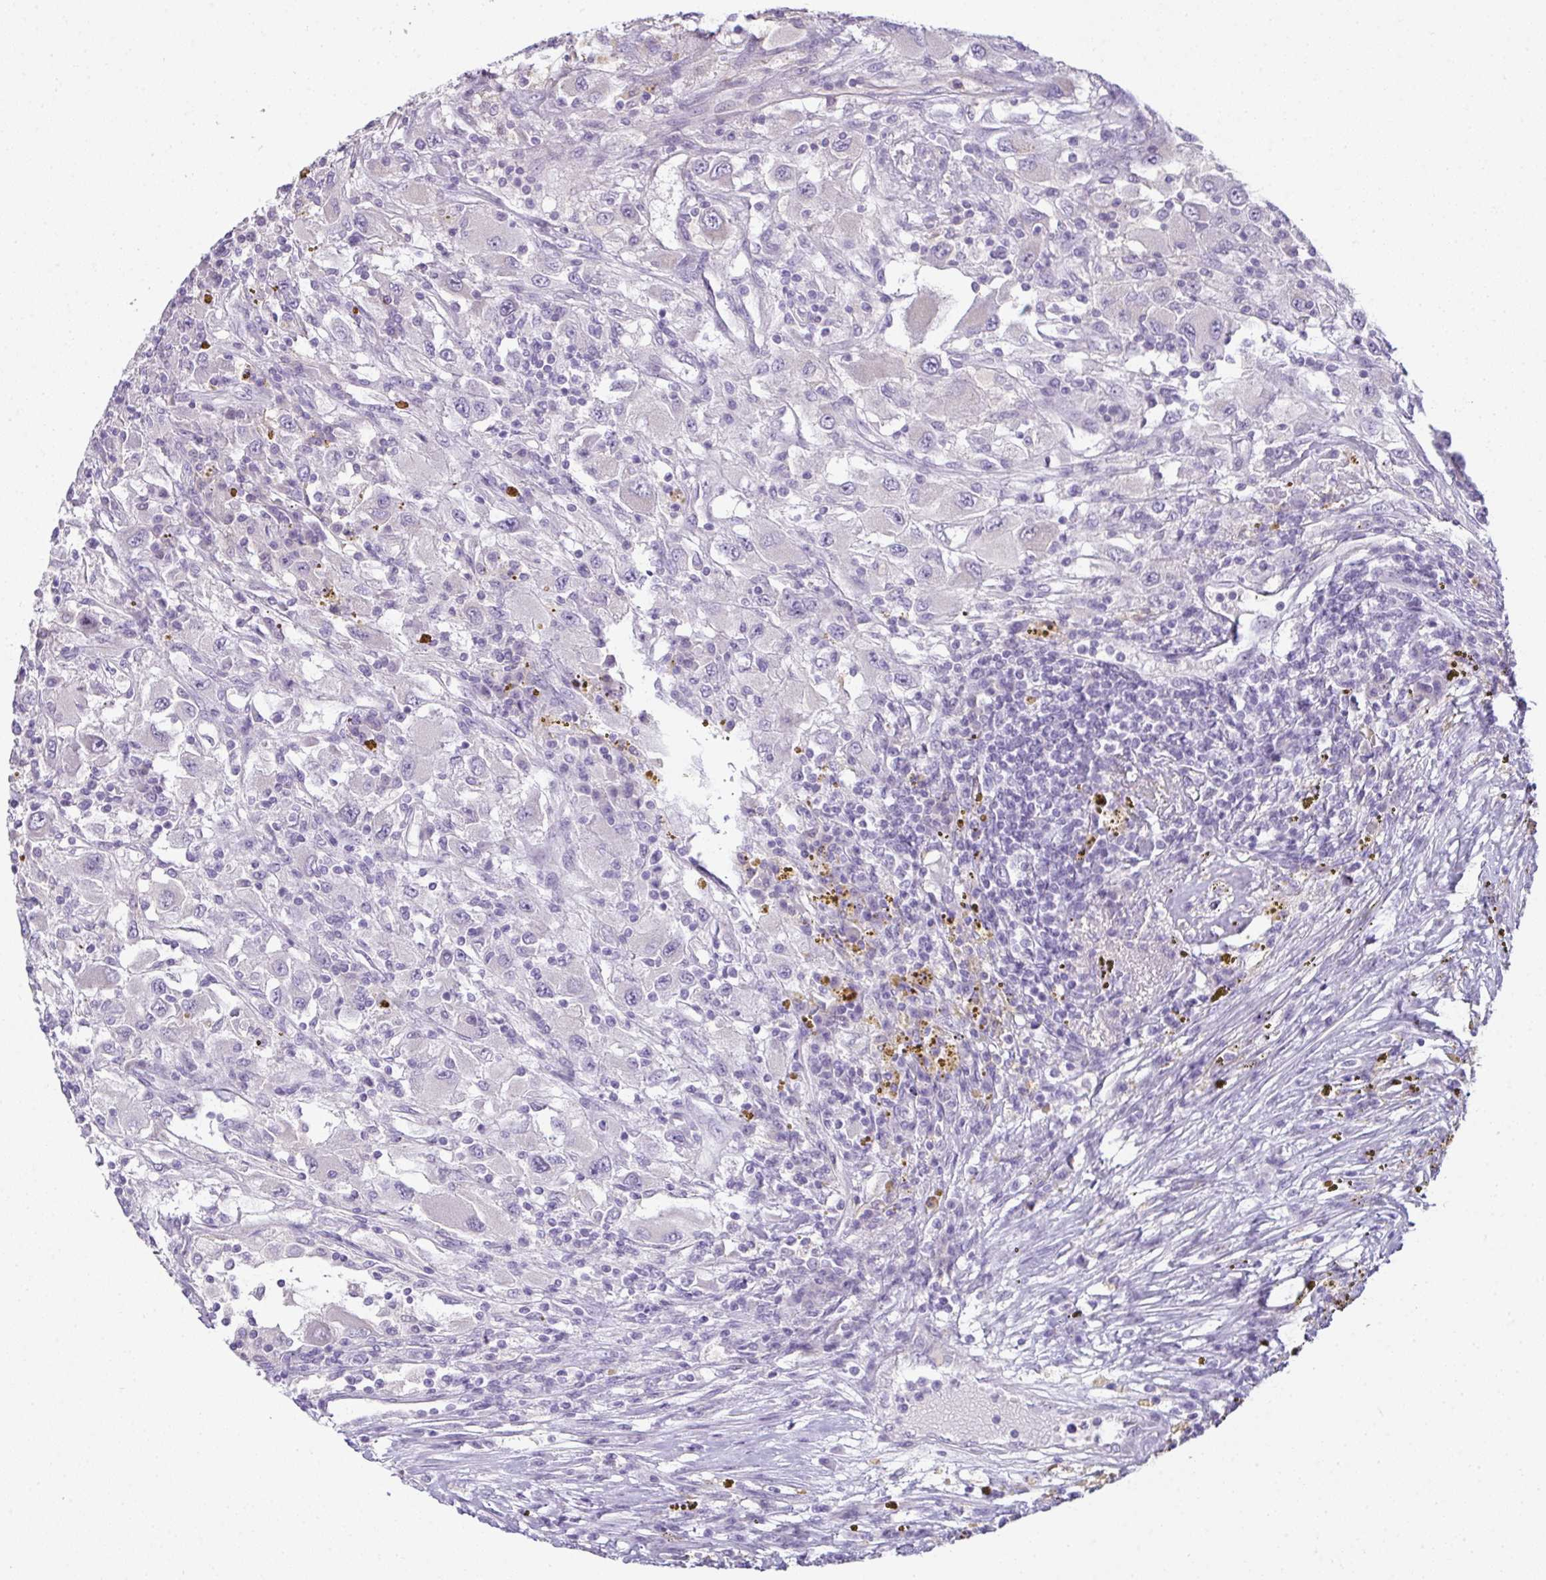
{"staining": {"intensity": "negative", "quantity": "none", "location": "none"}, "tissue": "renal cancer", "cell_type": "Tumor cells", "image_type": "cancer", "snomed": [{"axis": "morphology", "description": "Adenocarcinoma, NOS"}, {"axis": "topography", "description": "Kidney"}], "caption": "Immunohistochemistry (IHC) histopathology image of renal cancer (adenocarcinoma) stained for a protein (brown), which demonstrates no staining in tumor cells.", "gene": "CMPK1", "patient": {"sex": "female", "age": 67}}